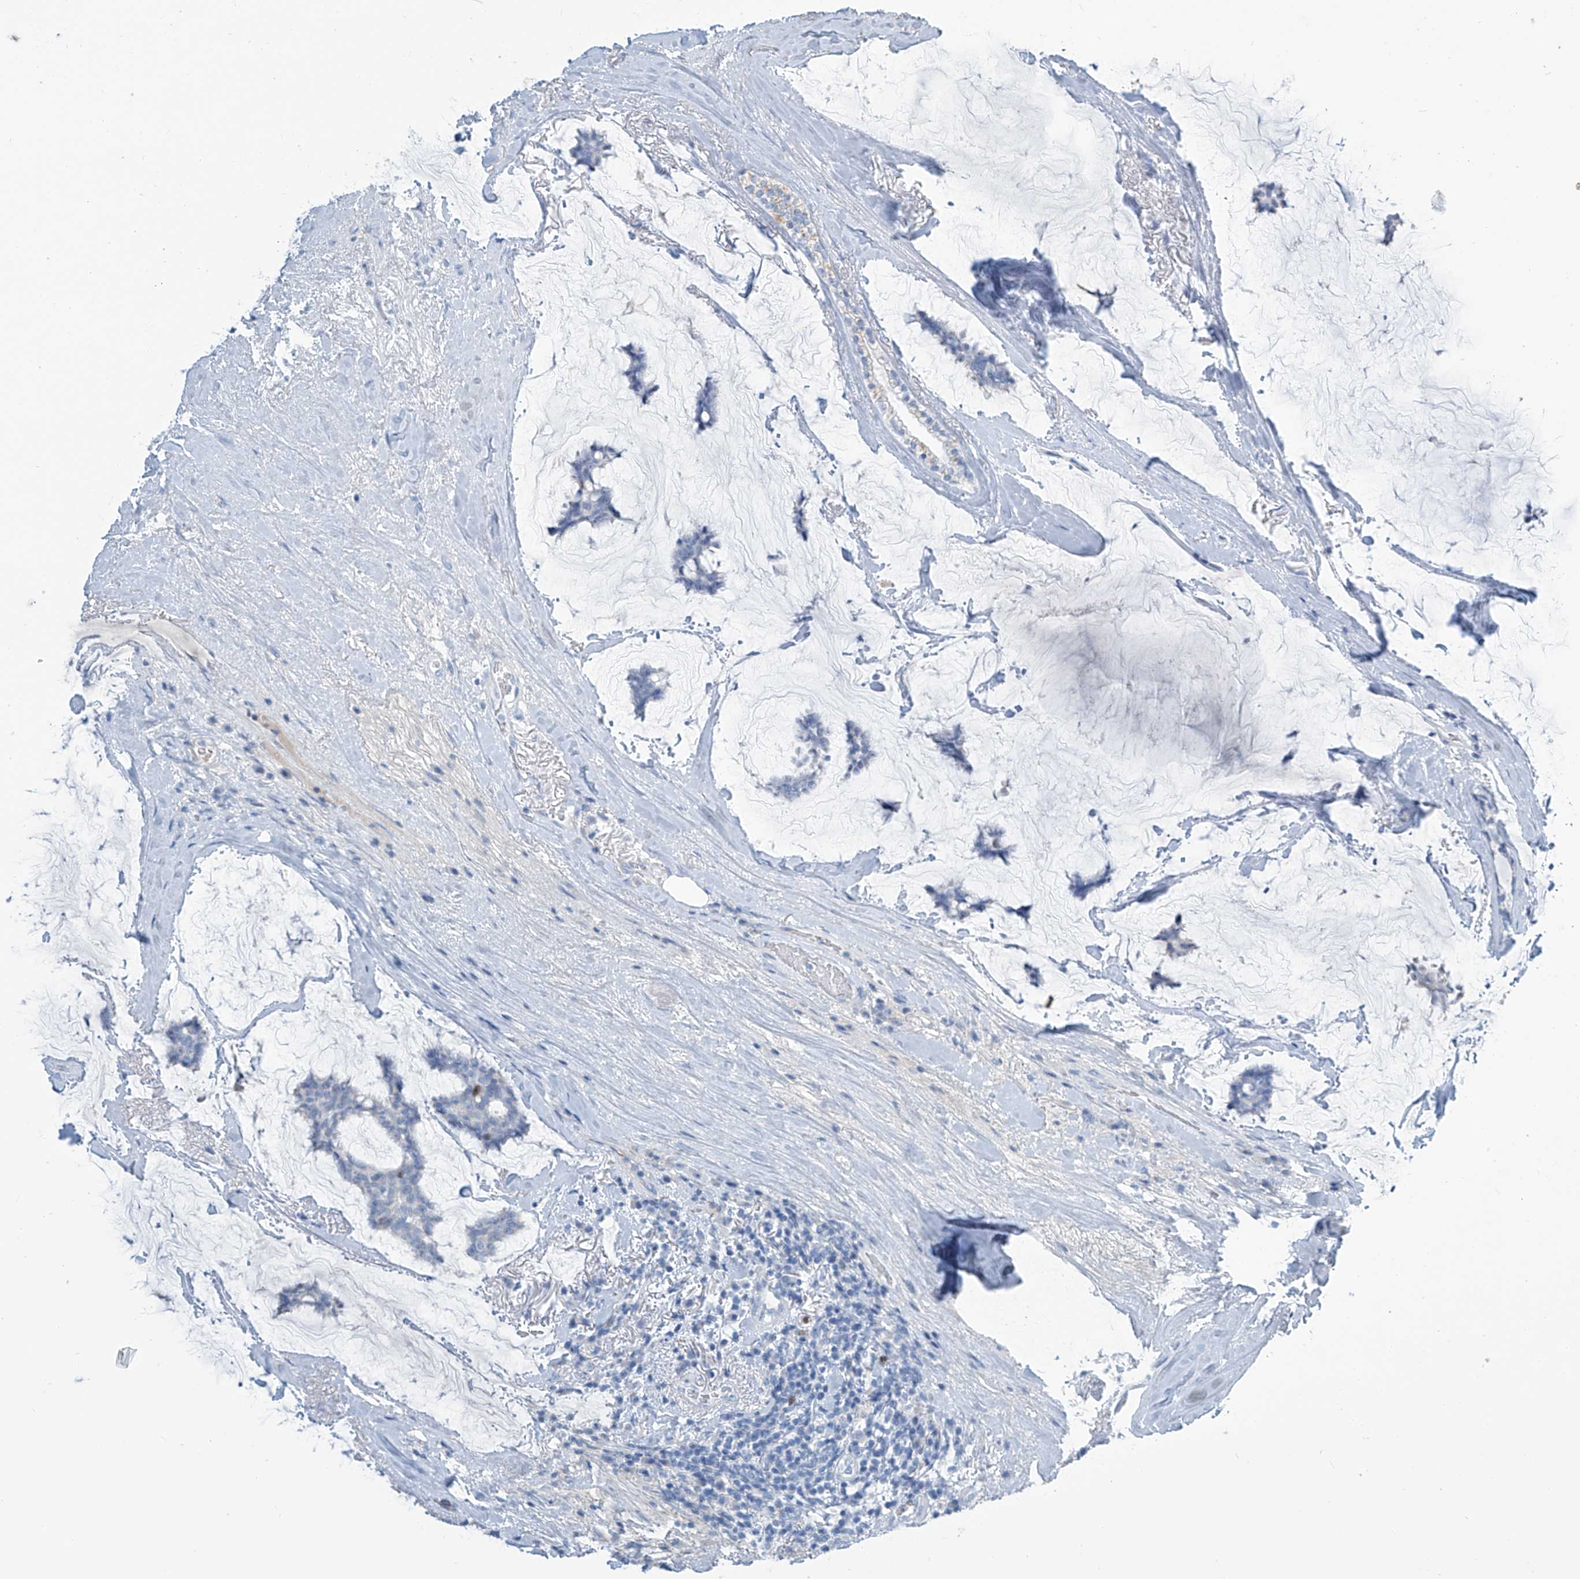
{"staining": {"intensity": "negative", "quantity": "none", "location": "none"}, "tissue": "breast cancer", "cell_type": "Tumor cells", "image_type": "cancer", "snomed": [{"axis": "morphology", "description": "Duct carcinoma"}, {"axis": "topography", "description": "Breast"}], "caption": "Tumor cells are negative for brown protein staining in breast cancer (invasive ductal carcinoma).", "gene": "SGO2", "patient": {"sex": "female", "age": 93}}